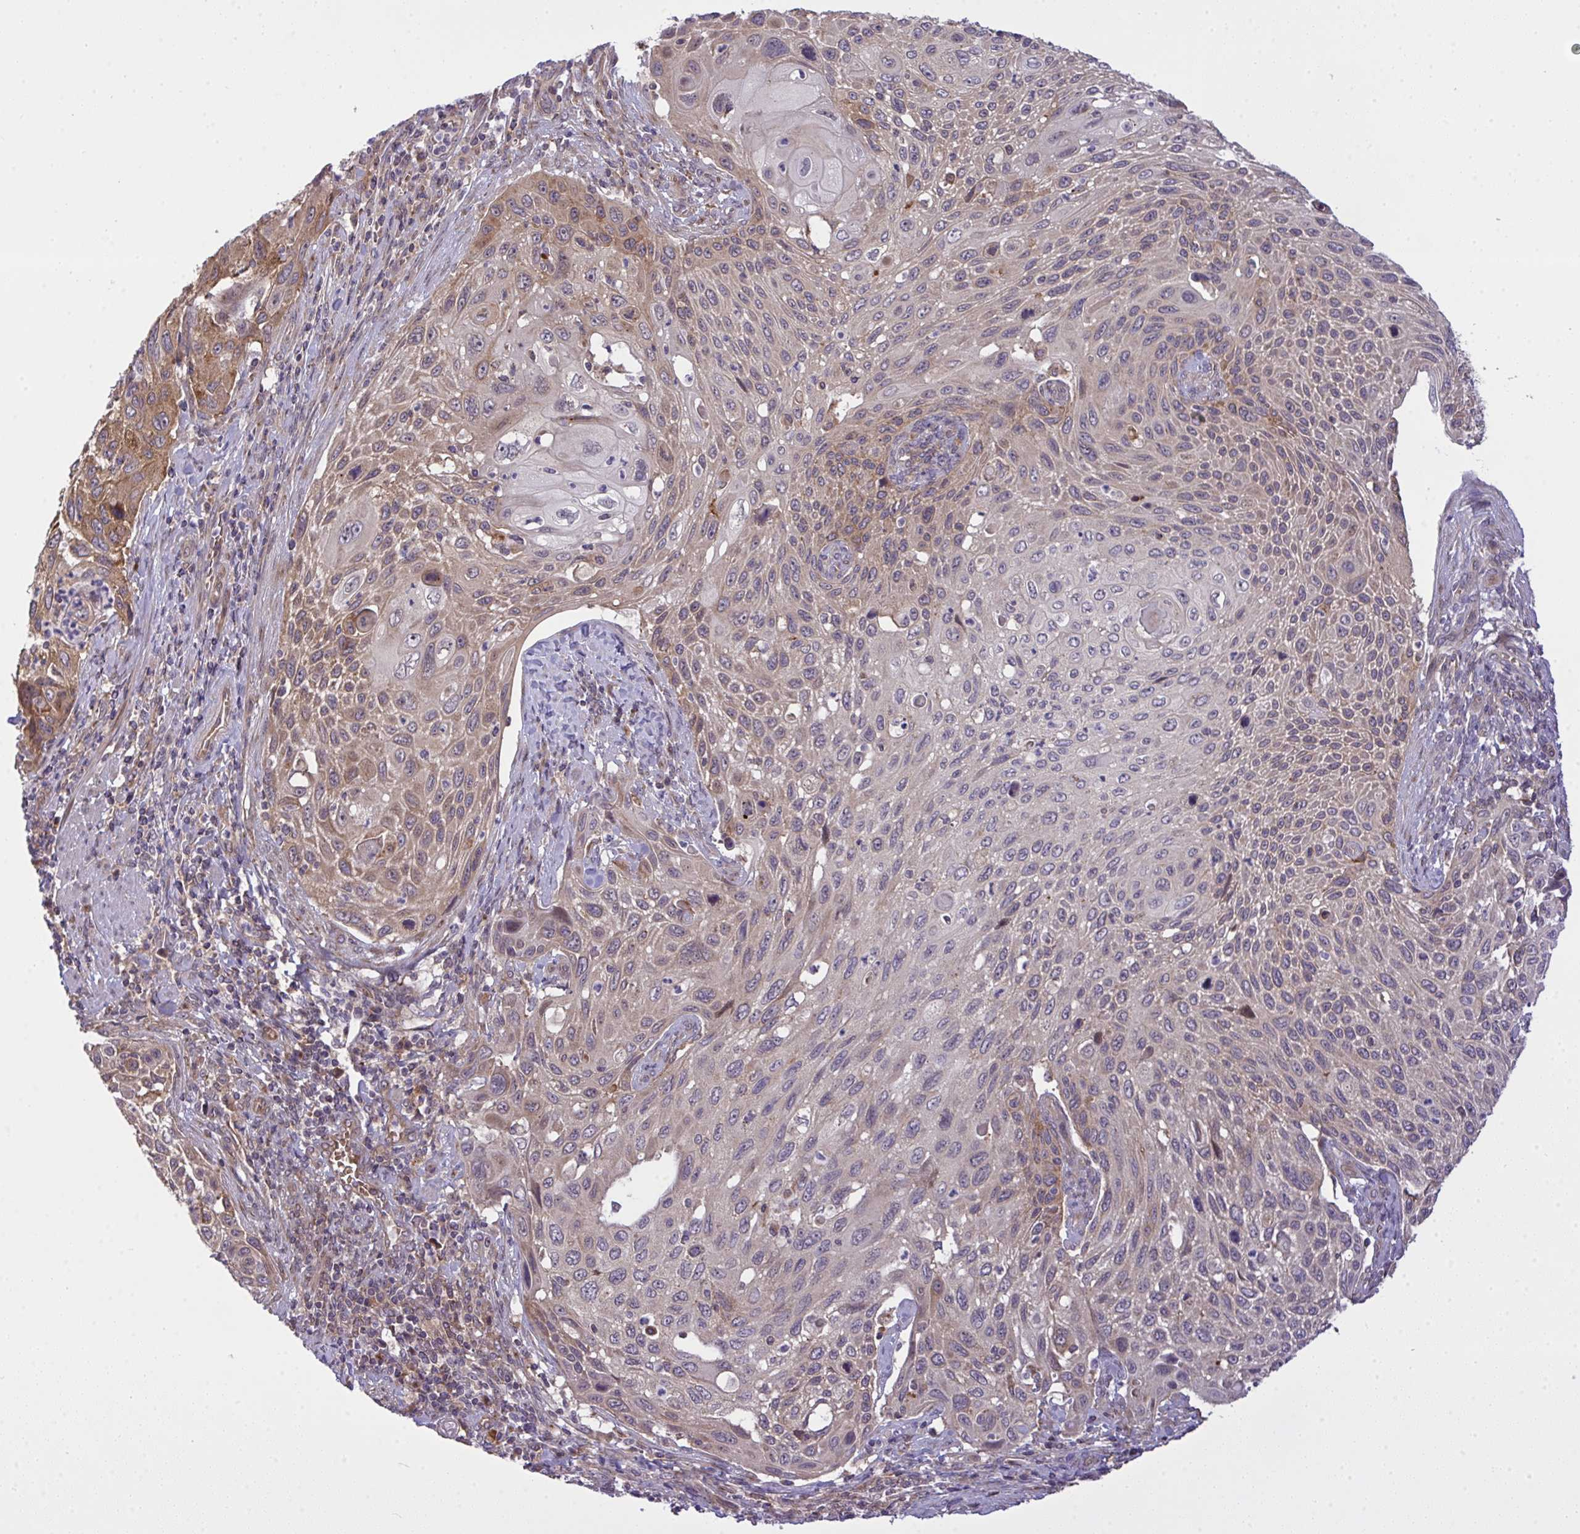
{"staining": {"intensity": "weak", "quantity": "25%-75%", "location": "cytoplasmic/membranous"}, "tissue": "cervical cancer", "cell_type": "Tumor cells", "image_type": "cancer", "snomed": [{"axis": "morphology", "description": "Squamous cell carcinoma, NOS"}, {"axis": "topography", "description": "Cervix"}], "caption": "The histopathology image displays a brown stain indicating the presence of a protein in the cytoplasmic/membranous of tumor cells in cervical cancer. (brown staining indicates protein expression, while blue staining denotes nuclei).", "gene": "SLC9A6", "patient": {"sex": "female", "age": 70}}